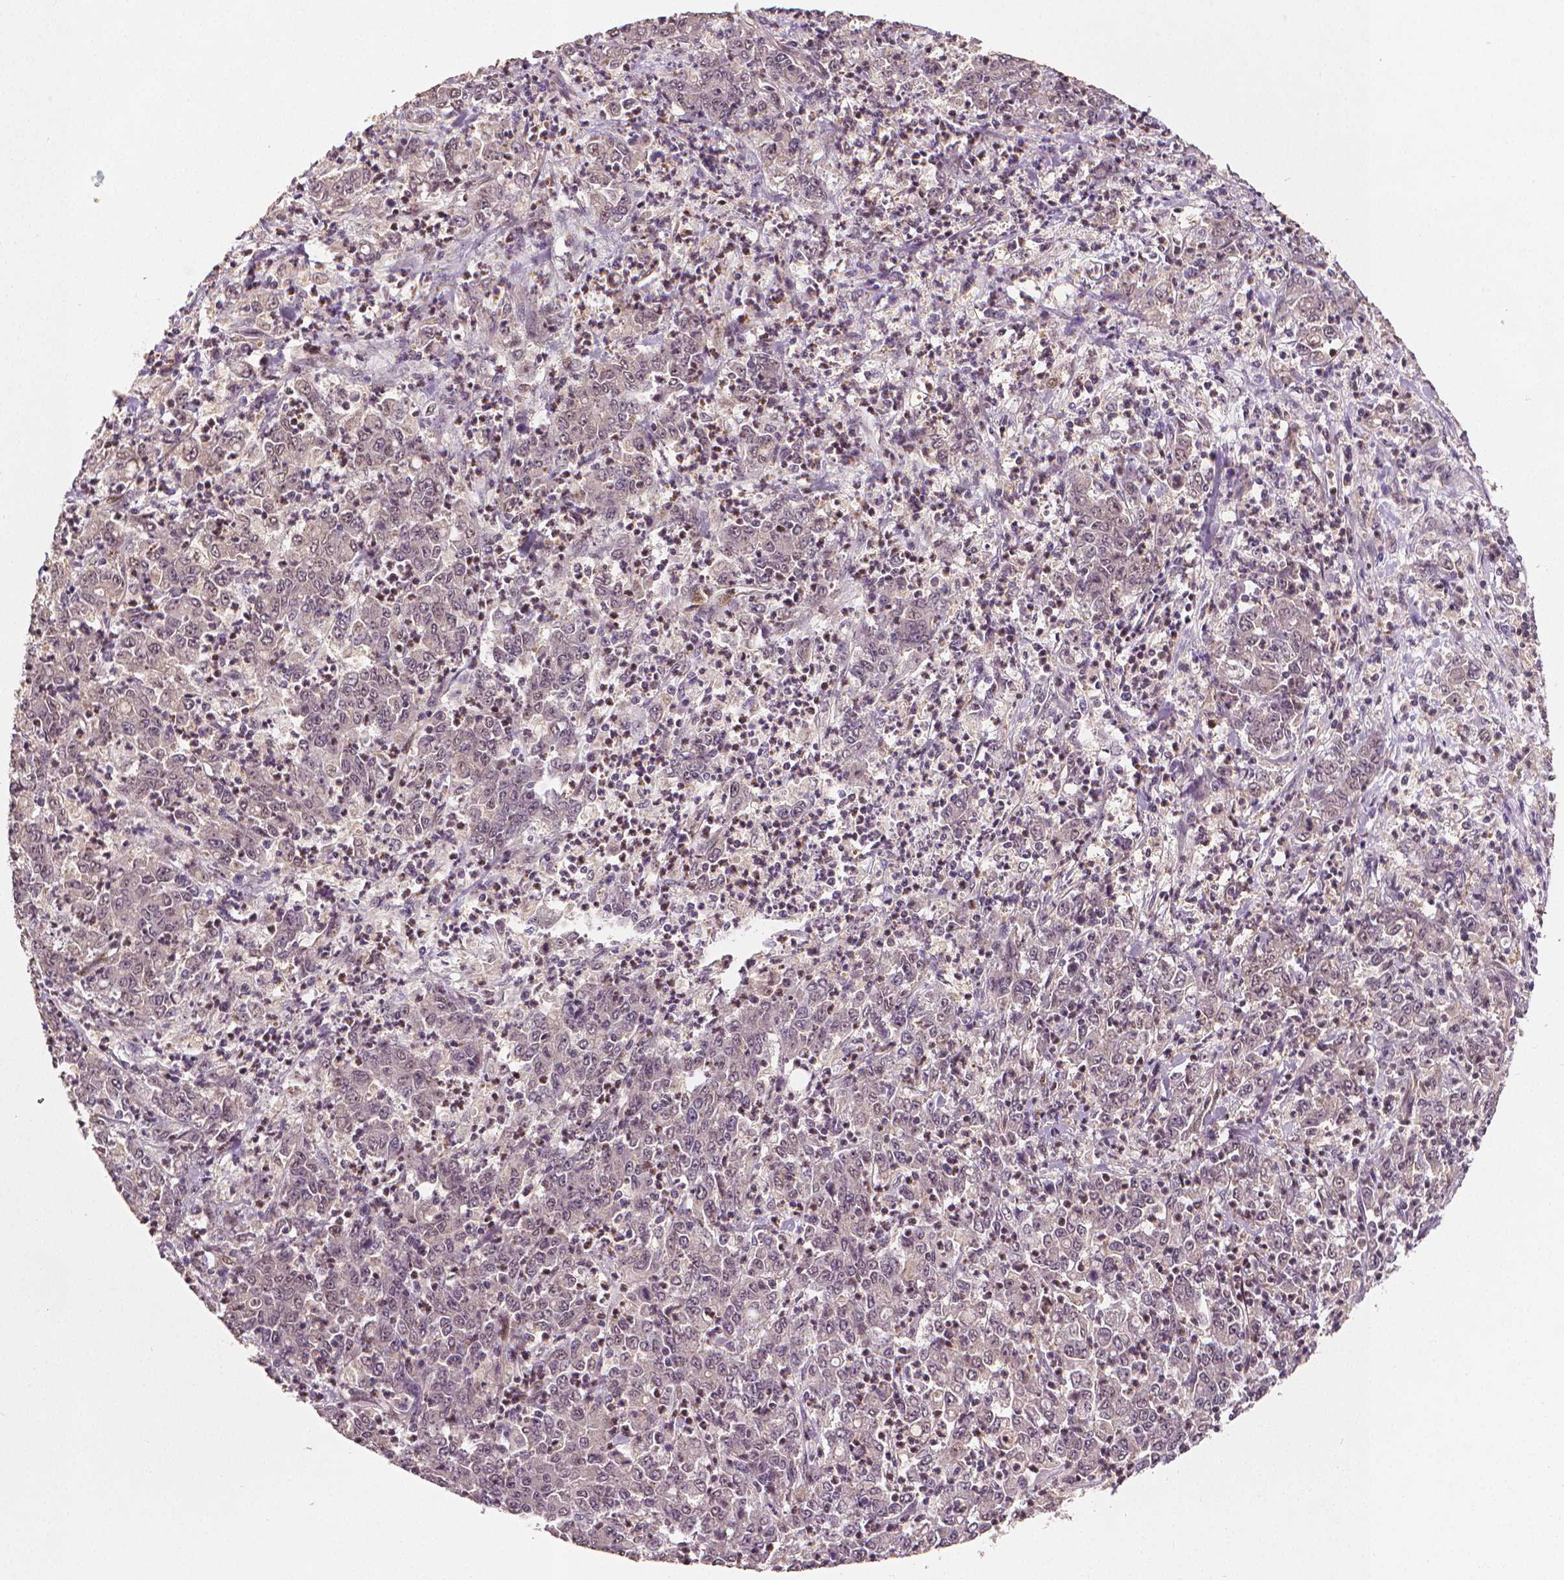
{"staining": {"intensity": "weak", "quantity": "<25%", "location": "nuclear"}, "tissue": "stomach cancer", "cell_type": "Tumor cells", "image_type": "cancer", "snomed": [{"axis": "morphology", "description": "Adenocarcinoma, NOS"}, {"axis": "topography", "description": "Stomach, lower"}], "caption": "IHC micrograph of neoplastic tissue: stomach cancer stained with DAB (3,3'-diaminobenzidine) shows no significant protein positivity in tumor cells.", "gene": "STAT3", "patient": {"sex": "female", "age": 71}}